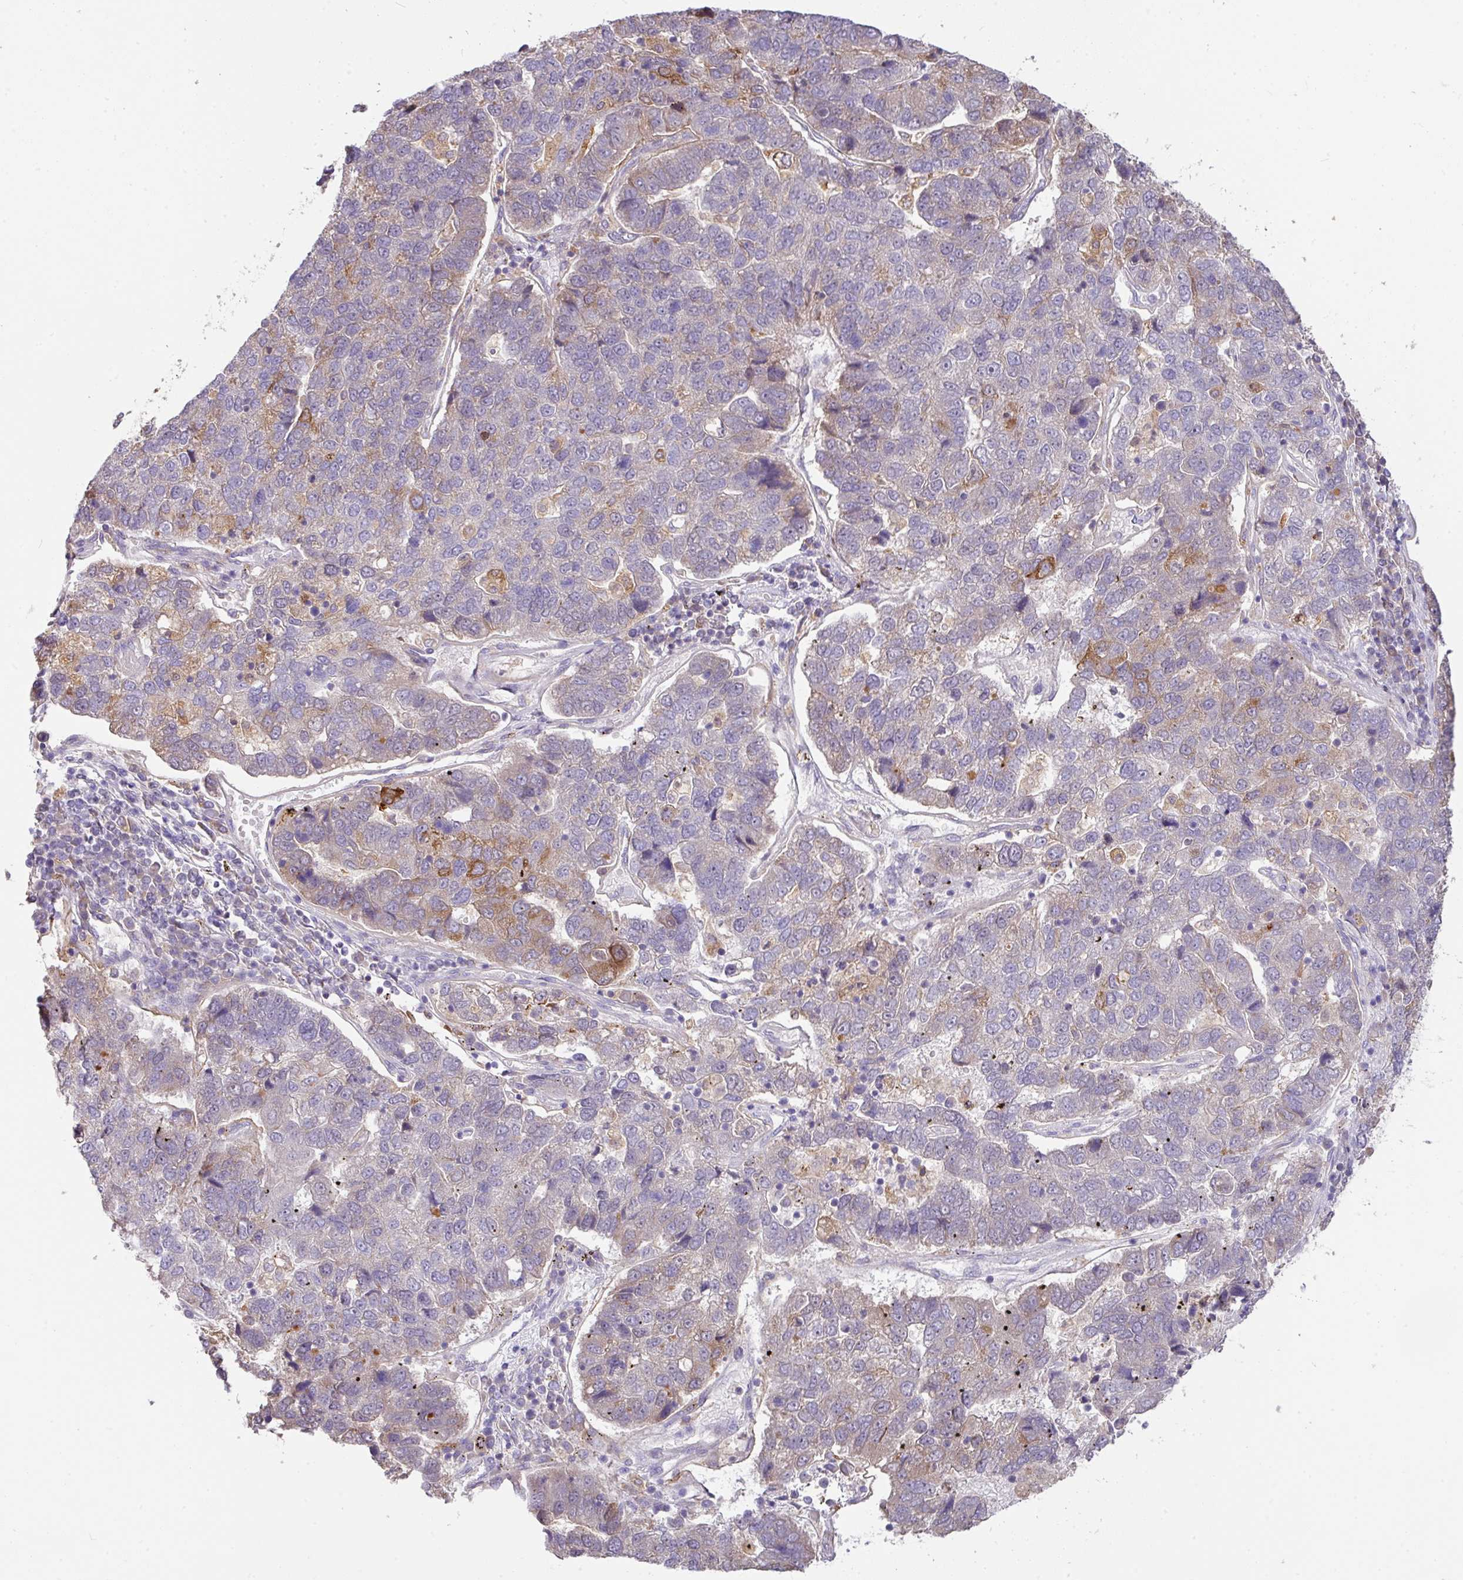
{"staining": {"intensity": "moderate", "quantity": "<25%", "location": "cytoplasmic/membranous"}, "tissue": "pancreatic cancer", "cell_type": "Tumor cells", "image_type": "cancer", "snomed": [{"axis": "morphology", "description": "Adenocarcinoma, NOS"}, {"axis": "topography", "description": "Pancreas"}], "caption": "Brown immunohistochemical staining in human pancreatic cancer (adenocarcinoma) shows moderate cytoplasmic/membranous staining in approximately <25% of tumor cells. The staining was performed using DAB to visualize the protein expression in brown, while the nuclei were stained in blue with hematoxylin (Magnification: 20x).", "gene": "GCNT7", "patient": {"sex": "female", "age": 61}}